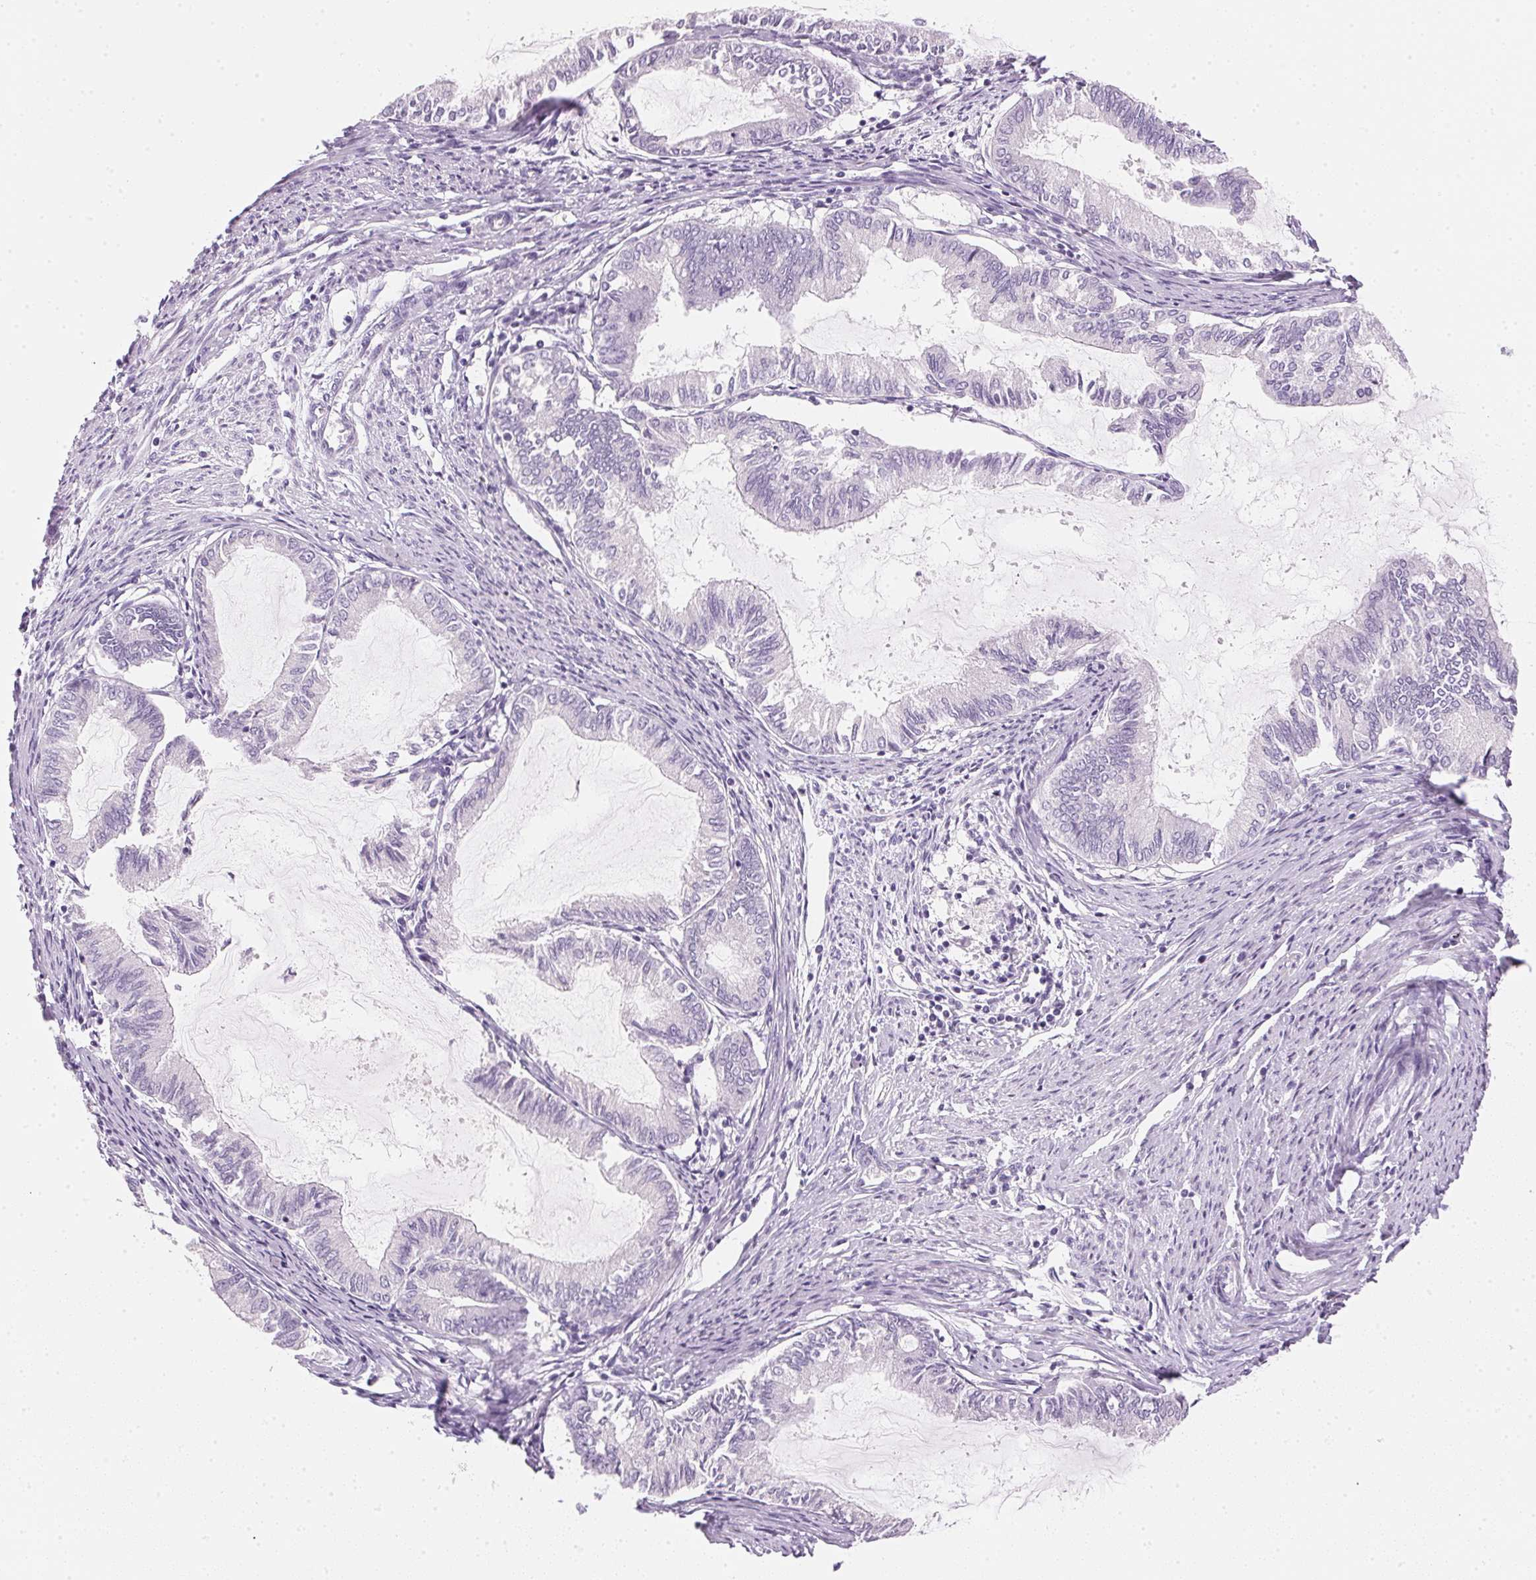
{"staining": {"intensity": "negative", "quantity": "none", "location": "none"}, "tissue": "endometrial cancer", "cell_type": "Tumor cells", "image_type": "cancer", "snomed": [{"axis": "morphology", "description": "Adenocarcinoma, NOS"}, {"axis": "topography", "description": "Endometrium"}], "caption": "This is an immunohistochemistry (IHC) micrograph of adenocarcinoma (endometrial). There is no expression in tumor cells.", "gene": "IGFBP1", "patient": {"sex": "female", "age": 86}}